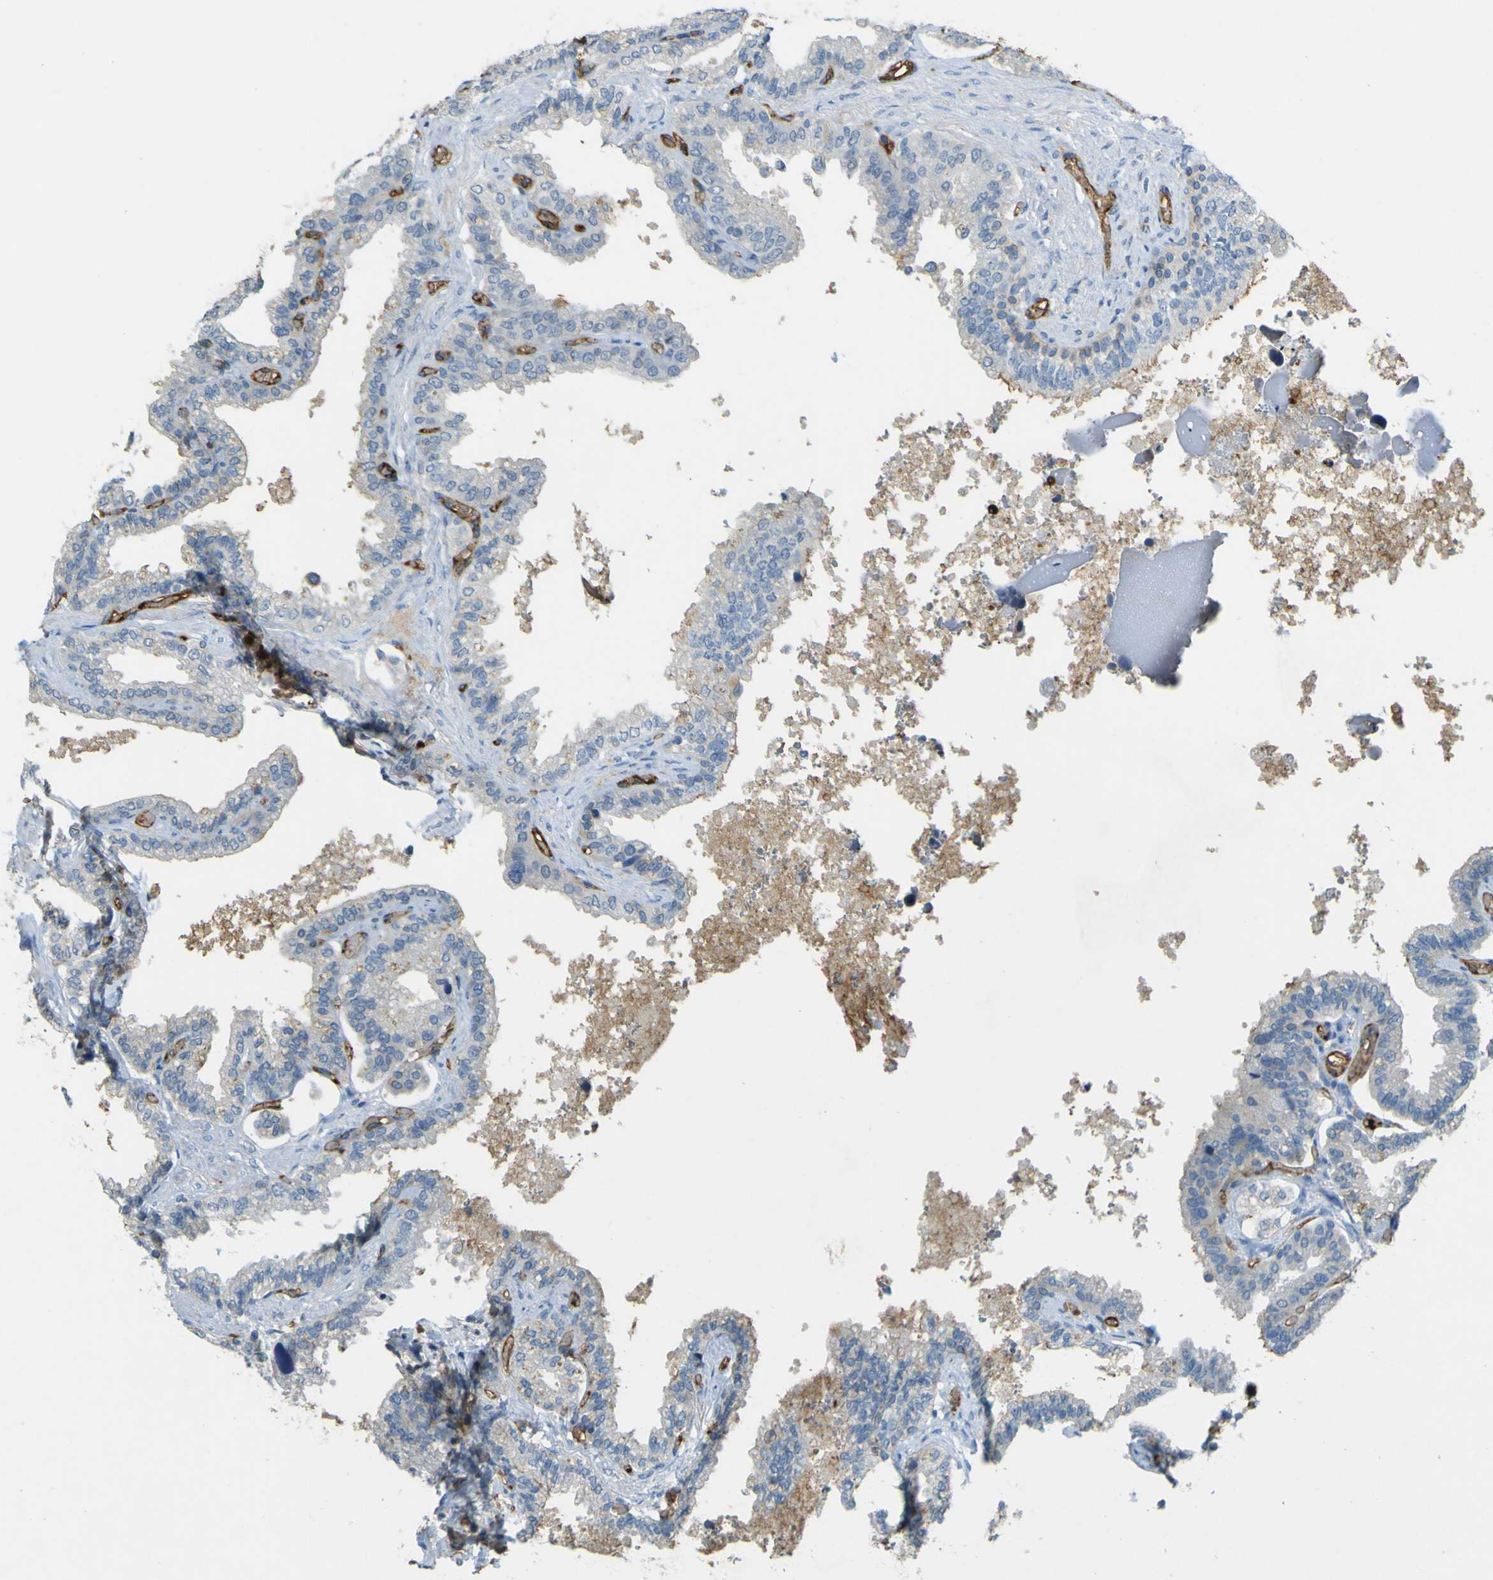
{"staining": {"intensity": "moderate", "quantity": "<25%", "location": "cytoplasmic/membranous"}, "tissue": "seminal vesicle", "cell_type": "Glandular cells", "image_type": "normal", "snomed": [{"axis": "morphology", "description": "Normal tissue, NOS"}, {"axis": "topography", "description": "Seminal veicle"}], "caption": "Protein analysis of normal seminal vesicle shows moderate cytoplasmic/membranous staining in about <25% of glandular cells. (brown staining indicates protein expression, while blue staining denotes nuclei).", "gene": "PLXDC1", "patient": {"sex": "male", "age": 46}}